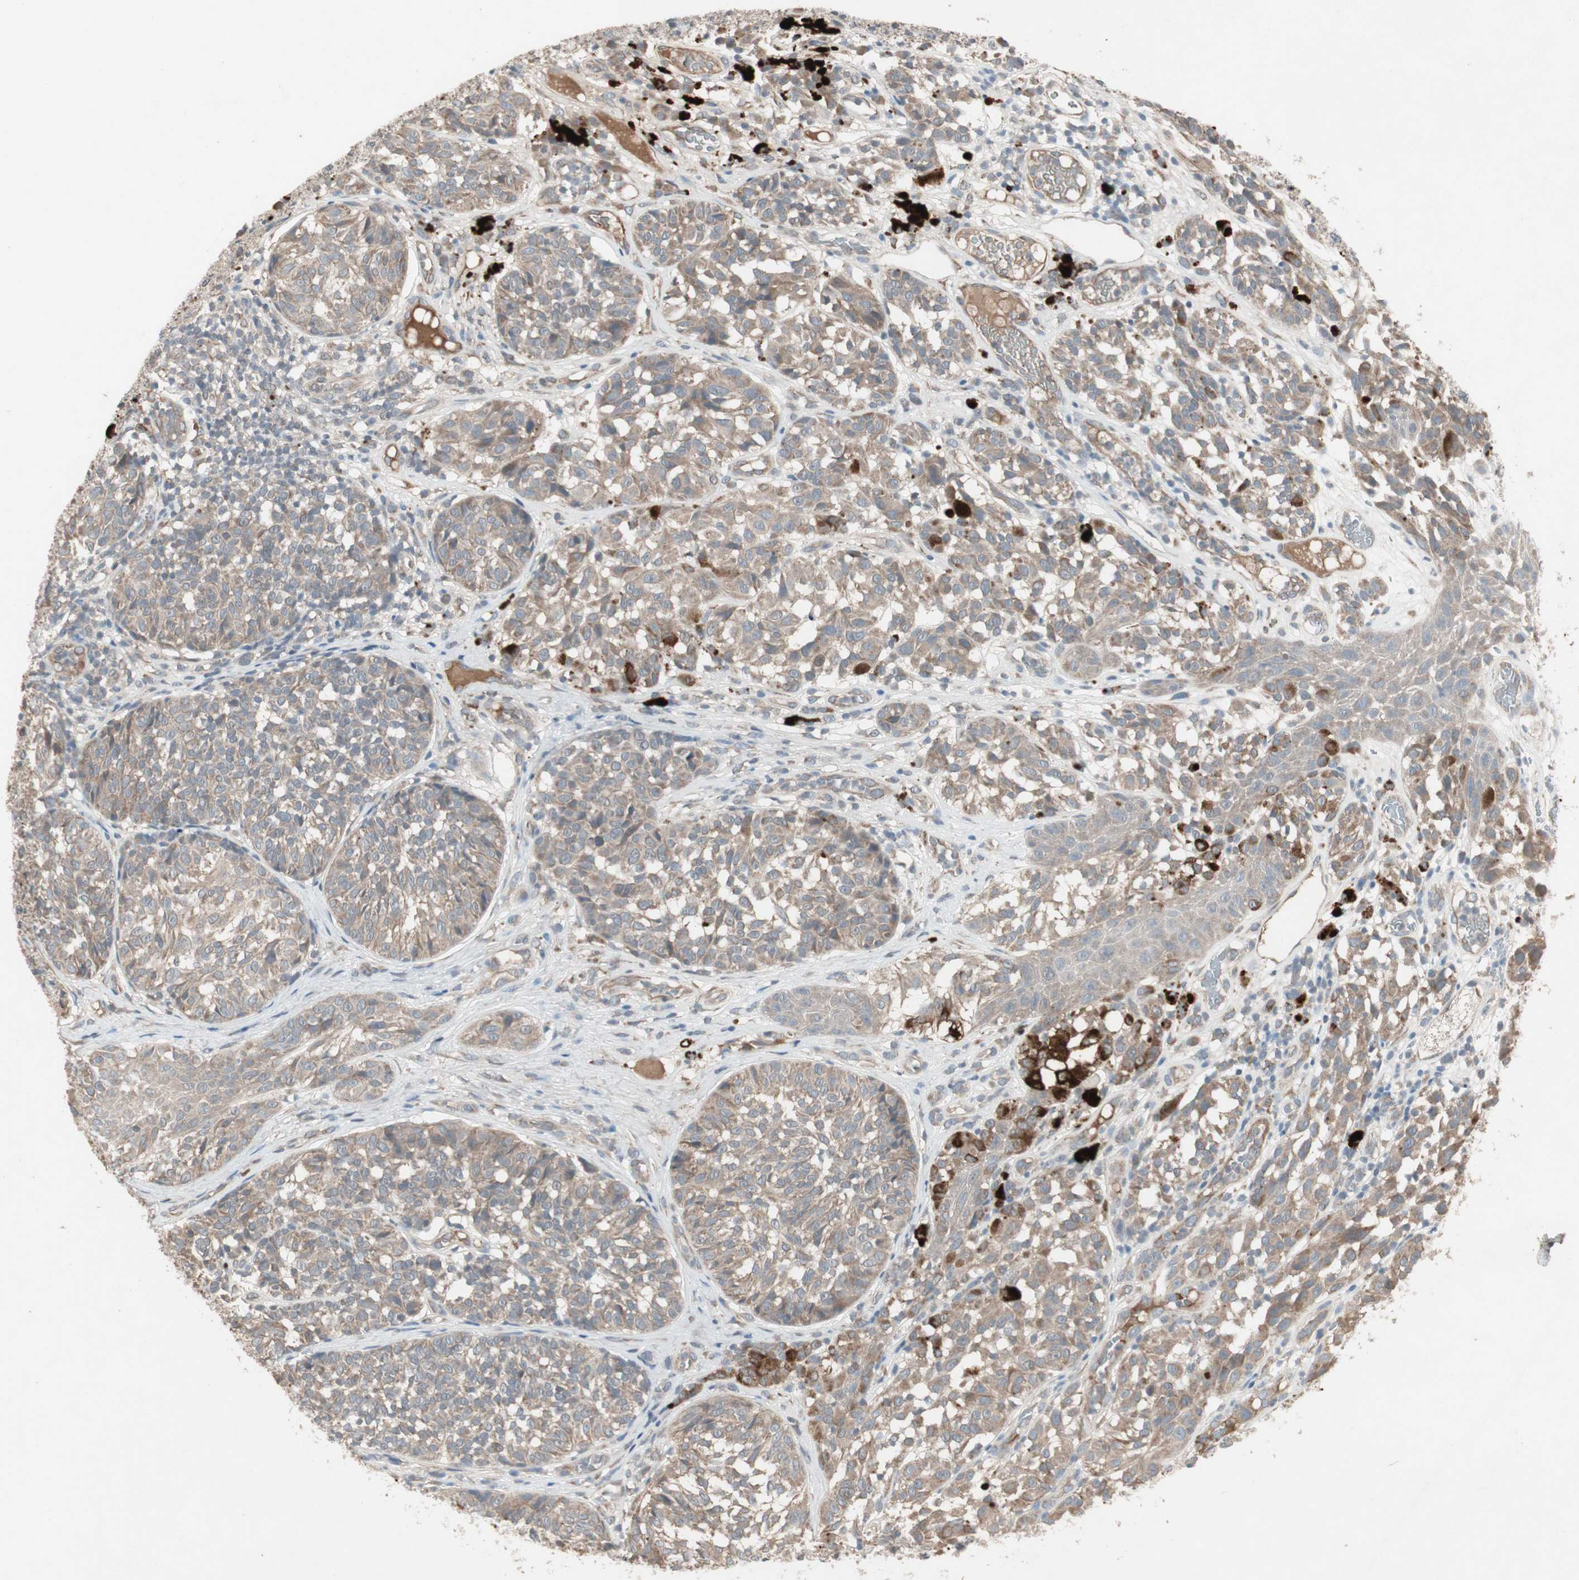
{"staining": {"intensity": "weak", "quantity": ">75%", "location": "cytoplasmic/membranous"}, "tissue": "melanoma", "cell_type": "Tumor cells", "image_type": "cancer", "snomed": [{"axis": "morphology", "description": "Malignant melanoma, NOS"}, {"axis": "topography", "description": "Skin"}], "caption": "Immunohistochemical staining of human malignant melanoma reveals low levels of weak cytoplasmic/membranous protein positivity in about >75% of tumor cells.", "gene": "JMJD7-PLA2G4B", "patient": {"sex": "female", "age": 46}}